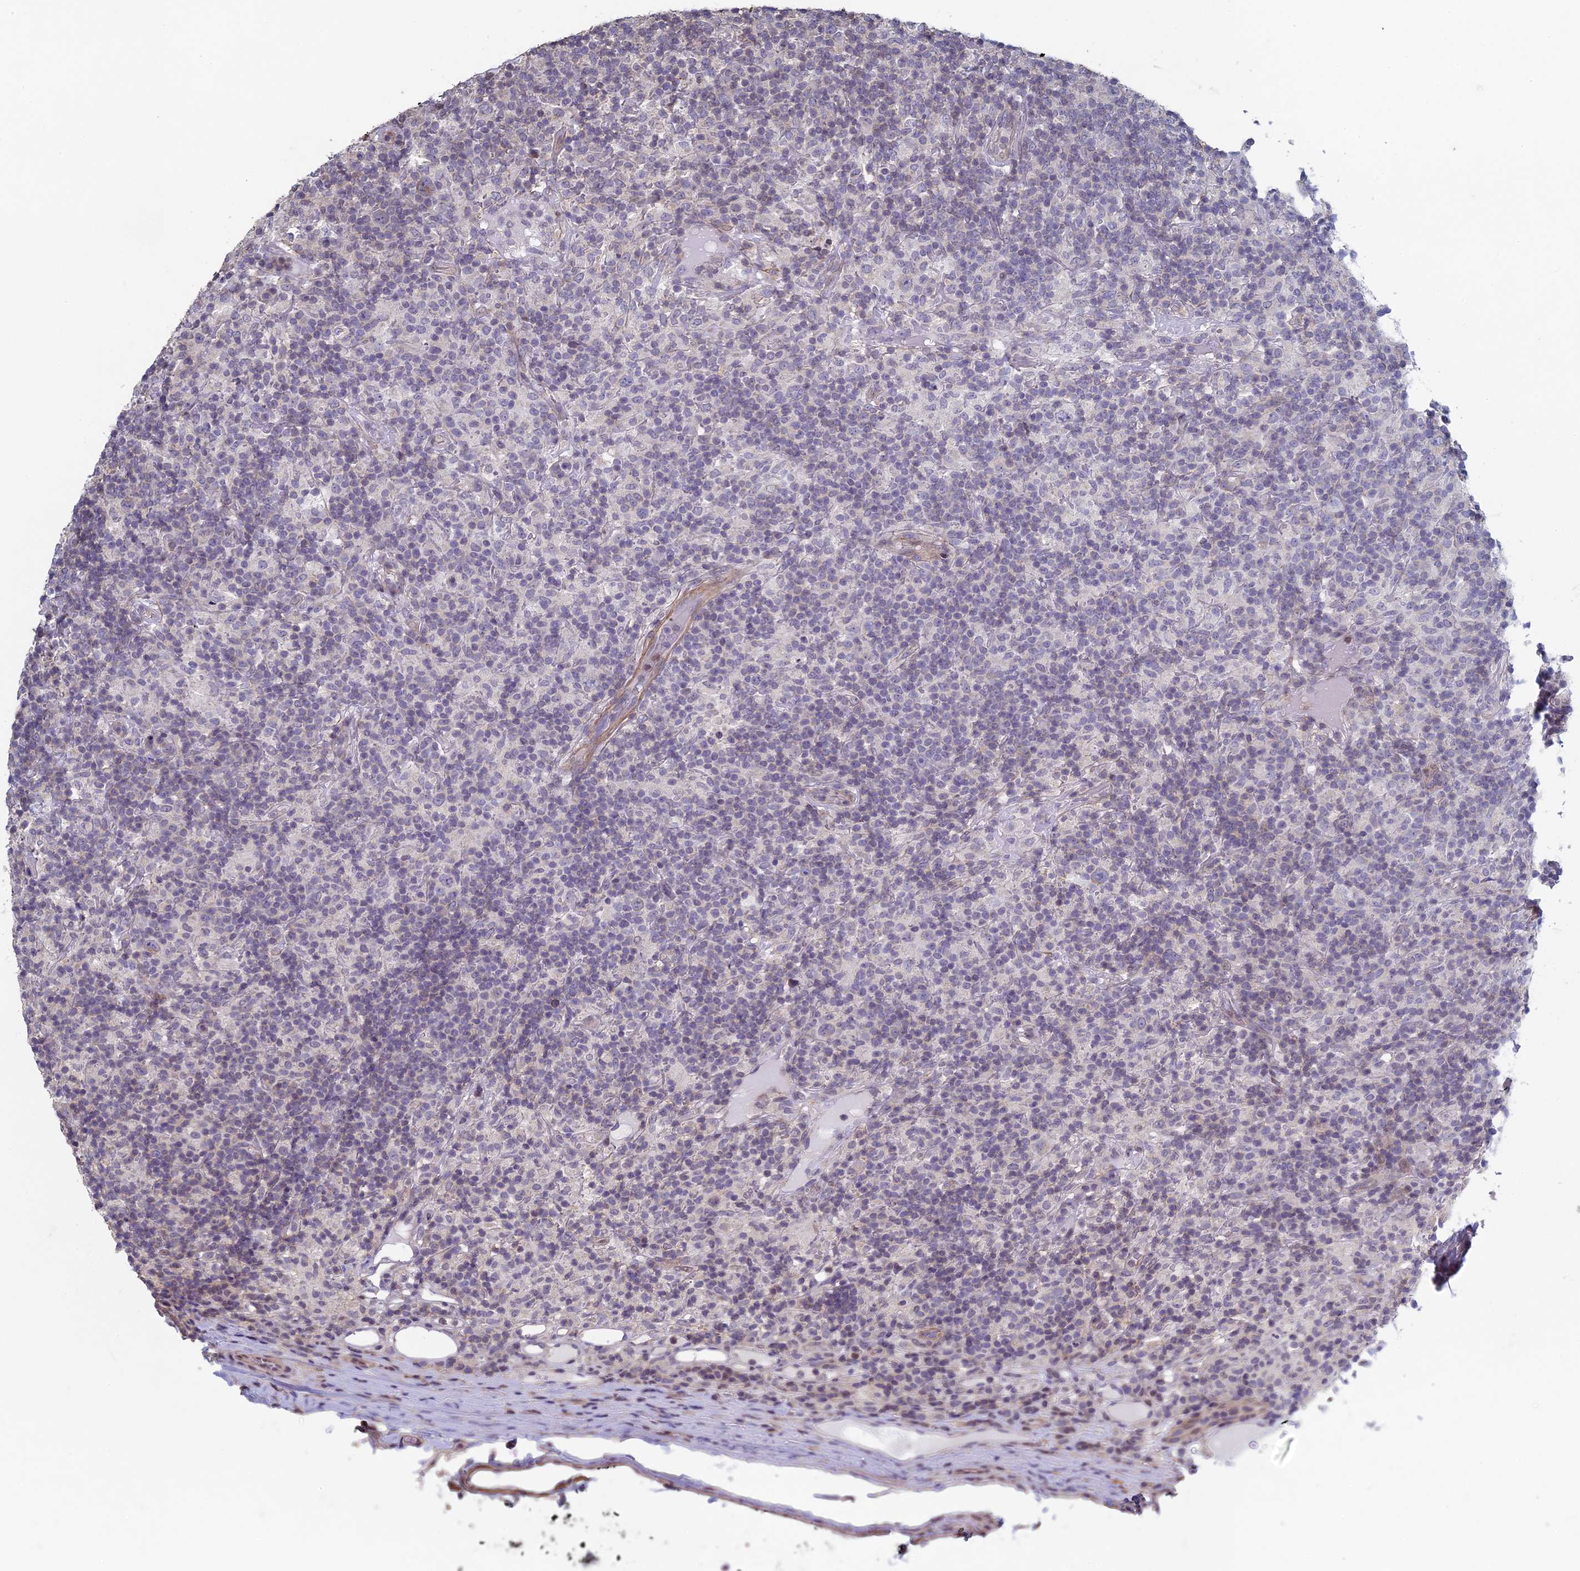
{"staining": {"intensity": "negative", "quantity": "none", "location": "none"}, "tissue": "lymphoma", "cell_type": "Tumor cells", "image_type": "cancer", "snomed": [{"axis": "morphology", "description": "Hodgkin's disease, NOS"}, {"axis": "topography", "description": "Lymph node"}], "caption": "IHC micrograph of neoplastic tissue: lymphoma stained with DAB displays no significant protein staining in tumor cells.", "gene": "DIXDC1", "patient": {"sex": "male", "age": 70}}